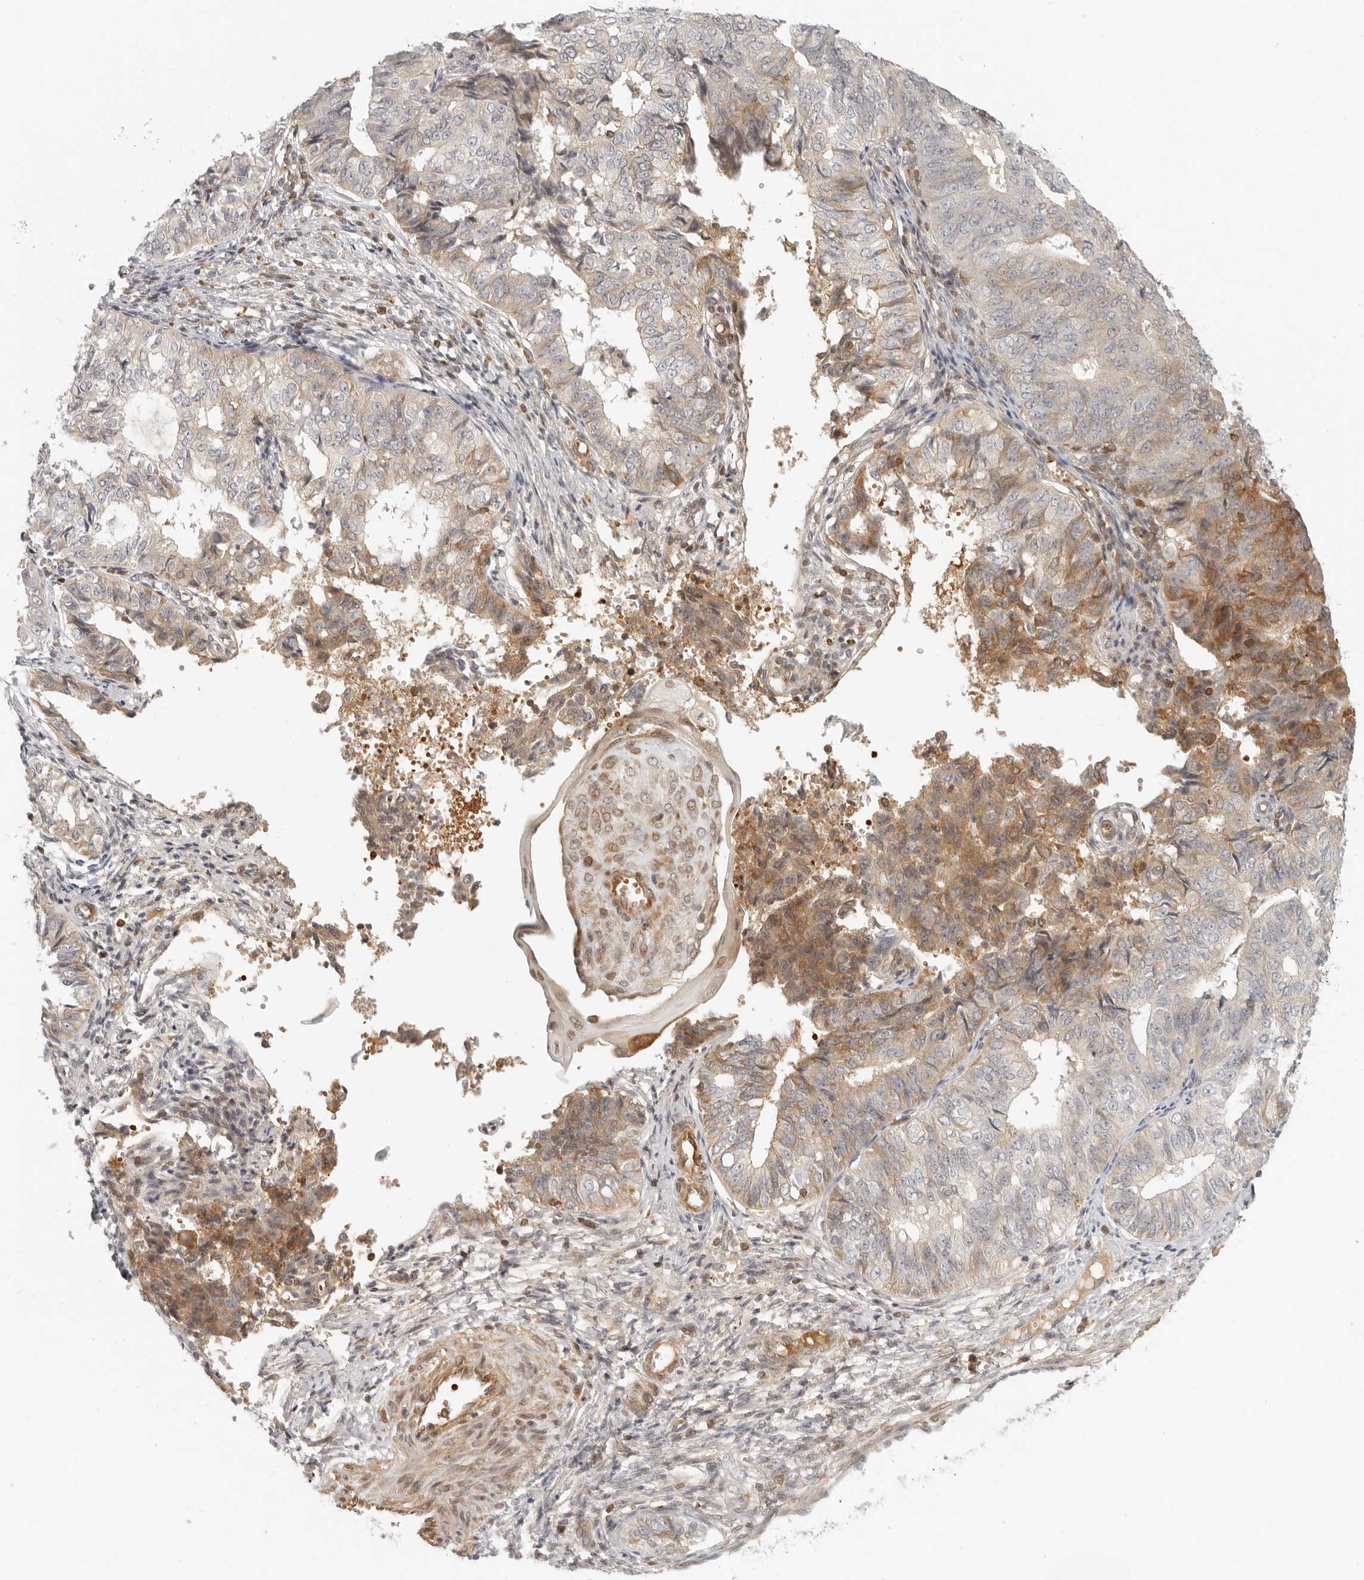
{"staining": {"intensity": "moderate", "quantity": "<25%", "location": "cytoplasmic/membranous"}, "tissue": "endometrial cancer", "cell_type": "Tumor cells", "image_type": "cancer", "snomed": [{"axis": "morphology", "description": "Adenocarcinoma, NOS"}, {"axis": "topography", "description": "Endometrium"}], "caption": "Moderate cytoplasmic/membranous protein positivity is identified in approximately <25% of tumor cells in endometrial cancer (adenocarcinoma). (Brightfield microscopy of DAB IHC at high magnification).", "gene": "AHDC1", "patient": {"sex": "female", "age": 32}}